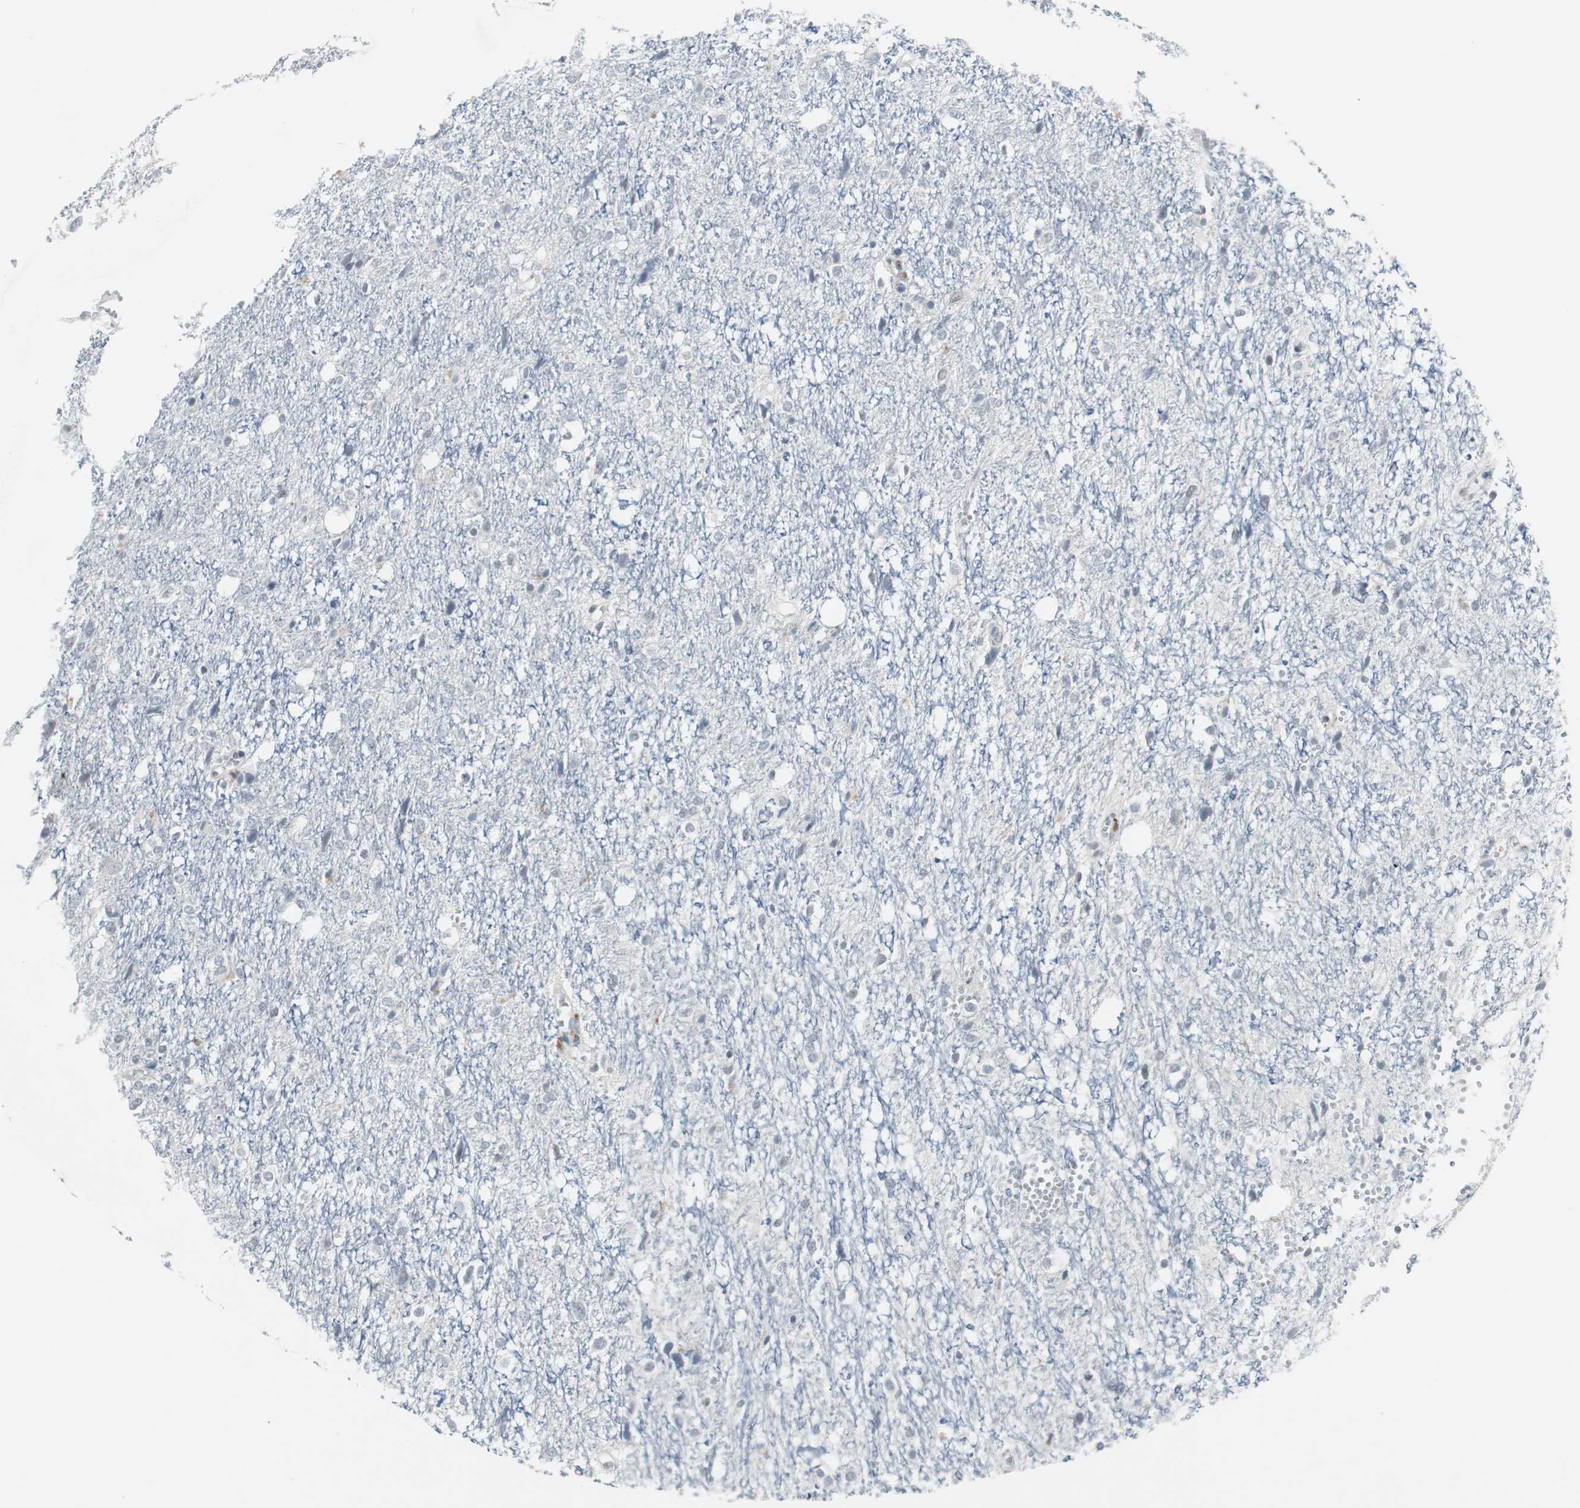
{"staining": {"intensity": "negative", "quantity": "none", "location": "none"}, "tissue": "glioma", "cell_type": "Tumor cells", "image_type": "cancer", "snomed": [{"axis": "morphology", "description": "Glioma, malignant, High grade"}, {"axis": "topography", "description": "Brain"}], "caption": "Immunohistochemistry image of high-grade glioma (malignant) stained for a protein (brown), which displays no positivity in tumor cells. (DAB immunohistochemistry visualized using brightfield microscopy, high magnification).", "gene": "ELK1", "patient": {"sex": "female", "age": 59}}